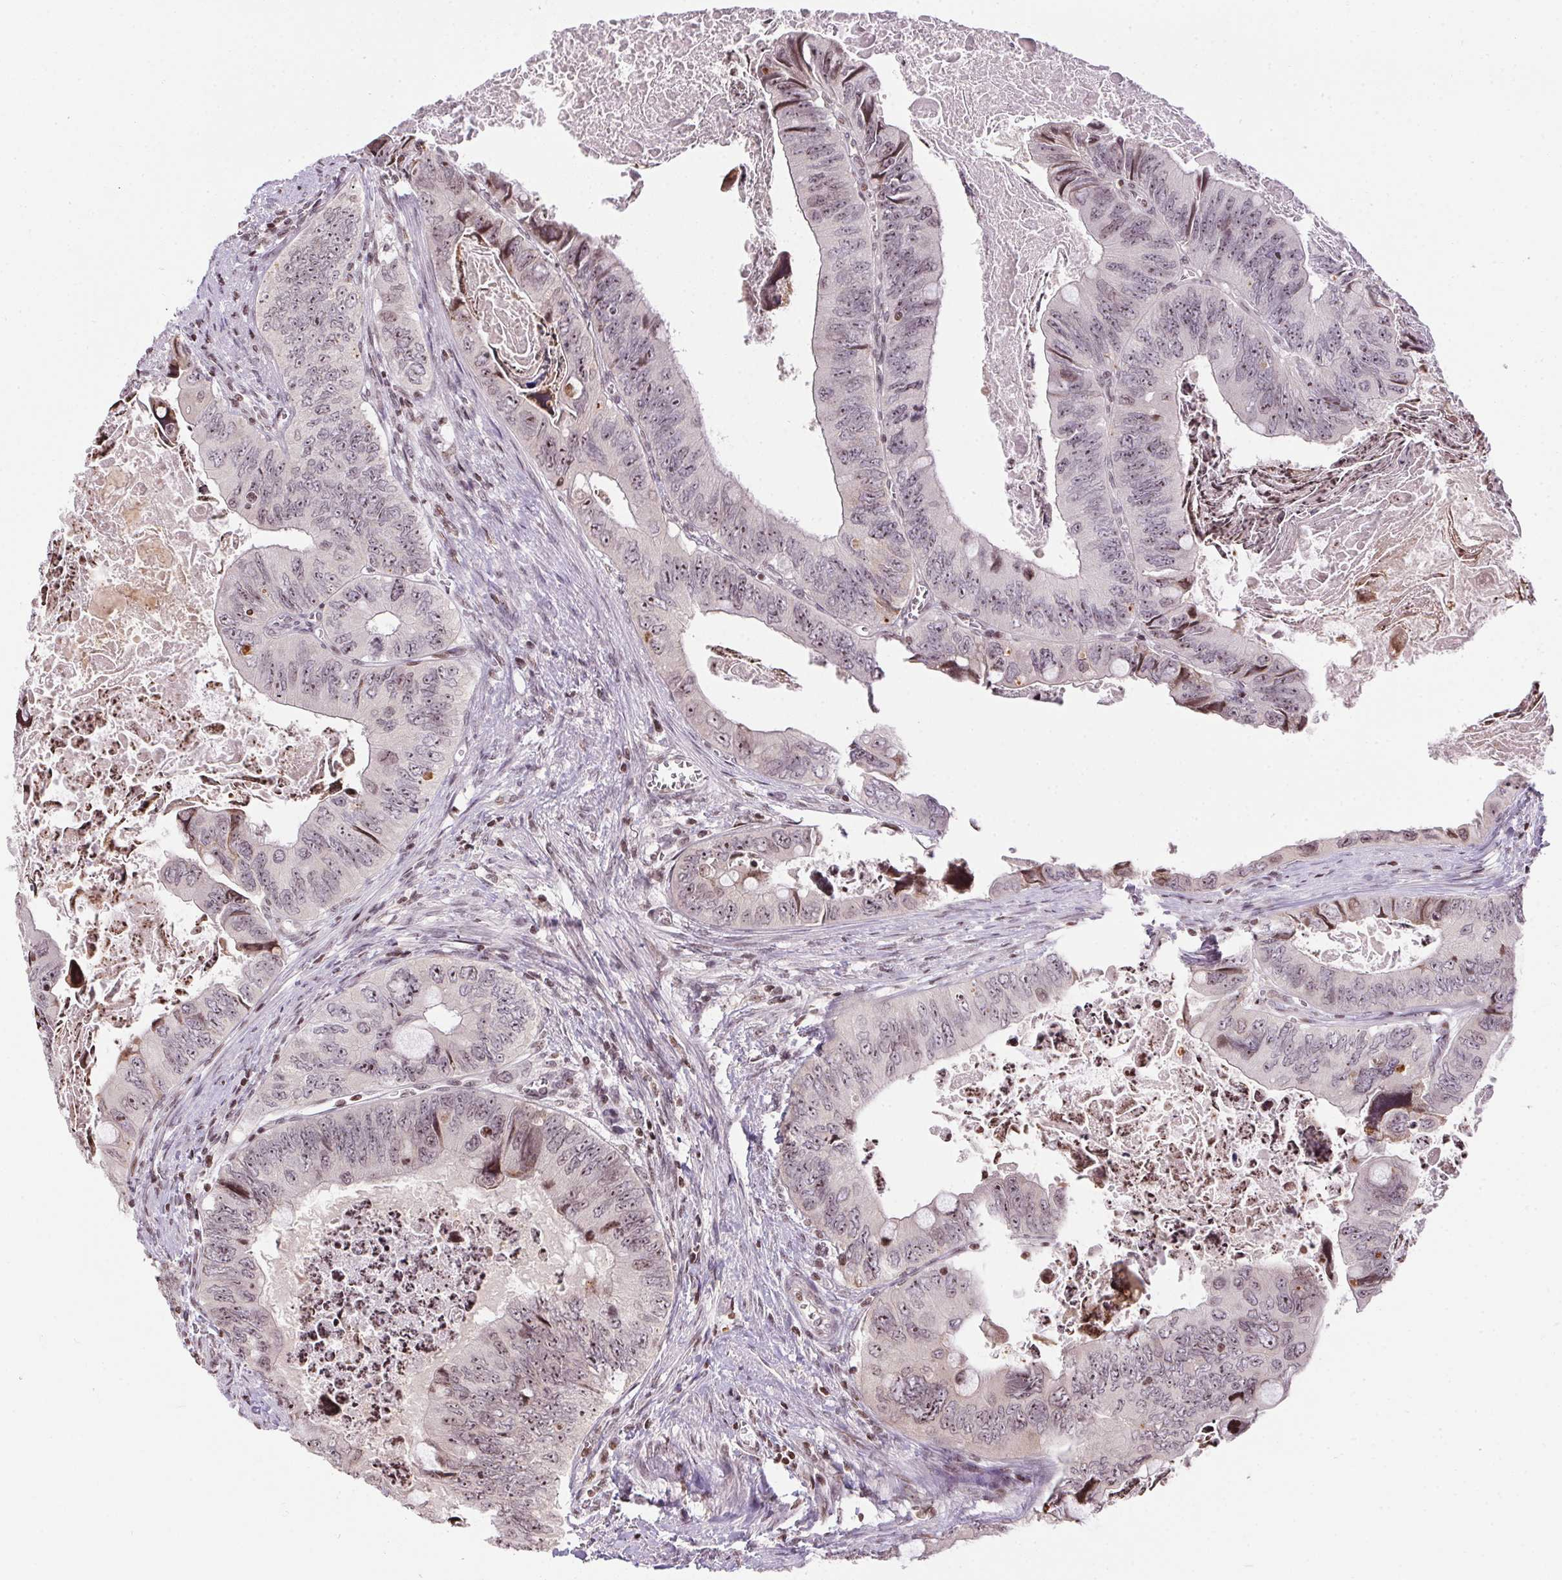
{"staining": {"intensity": "weak", "quantity": "25%-75%", "location": "nuclear"}, "tissue": "colorectal cancer", "cell_type": "Tumor cells", "image_type": "cancer", "snomed": [{"axis": "morphology", "description": "Adenocarcinoma, NOS"}, {"axis": "topography", "description": "Colon"}], "caption": "There is low levels of weak nuclear expression in tumor cells of colorectal adenocarcinoma, as demonstrated by immunohistochemical staining (brown color).", "gene": "RNF181", "patient": {"sex": "female", "age": 84}}